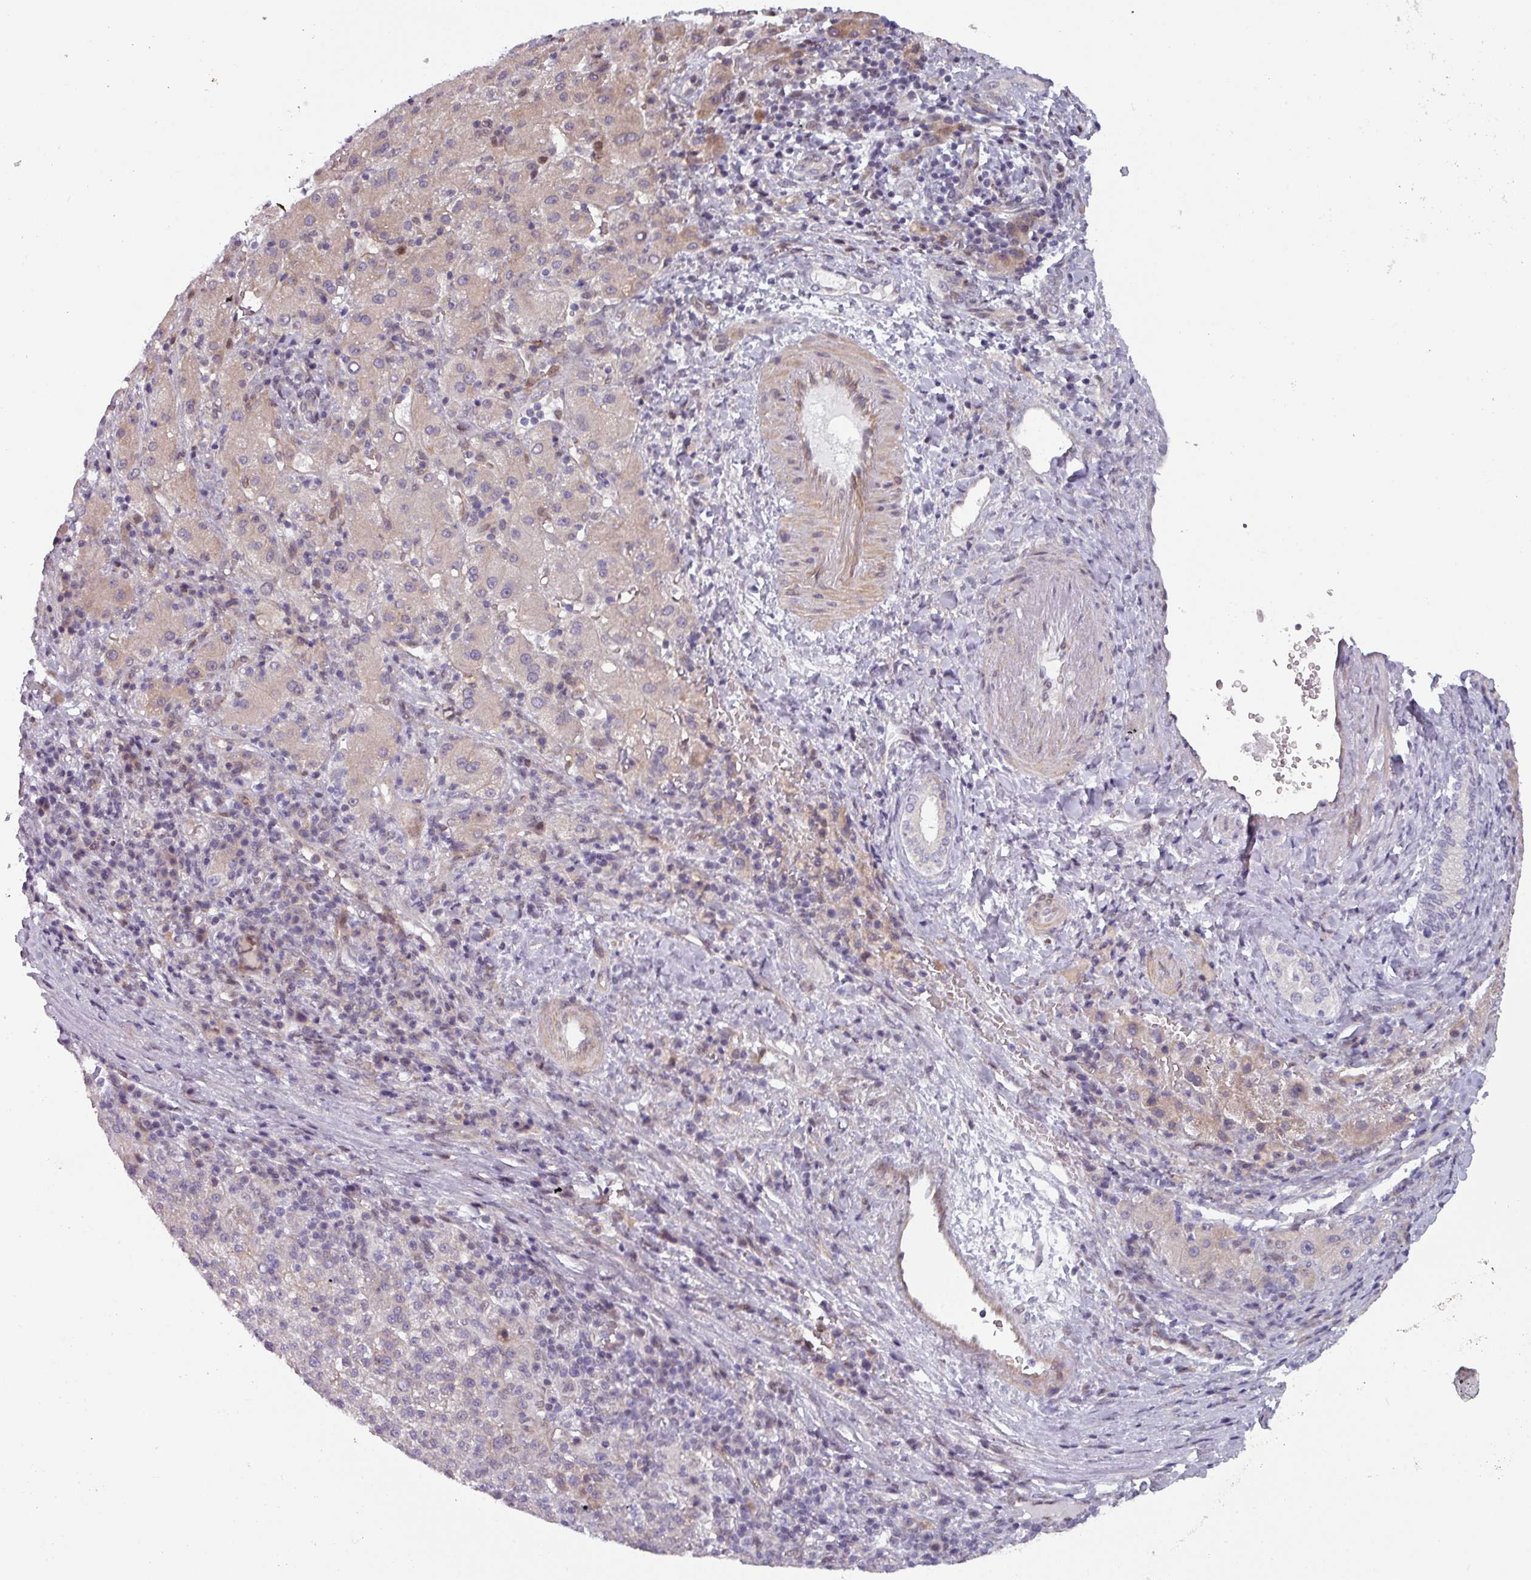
{"staining": {"intensity": "weak", "quantity": "<25%", "location": "cytoplasmic/membranous"}, "tissue": "liver cancer", "cell_type": "Tumor cells", "image_type": "cancer", "snomed": [{"axis": "morphology", "description": "Carcinoma, Hepatocellular, NOS"}, {"axis": "topography", "description": "Liver"}], "caption": "This photomicrograph is of hepatocellular carcinoma (liver) stained with immunohistochemistry to label a protein in brown with the nuclei are counter-stained blue. There is no positivity in tumor cells. (DAB immunohistochemistry (IHC) visualized using brightfield microscopy, high magnification).", "gene": "PRAMEF12", "patient": {"sex": "female", "age": 58}}